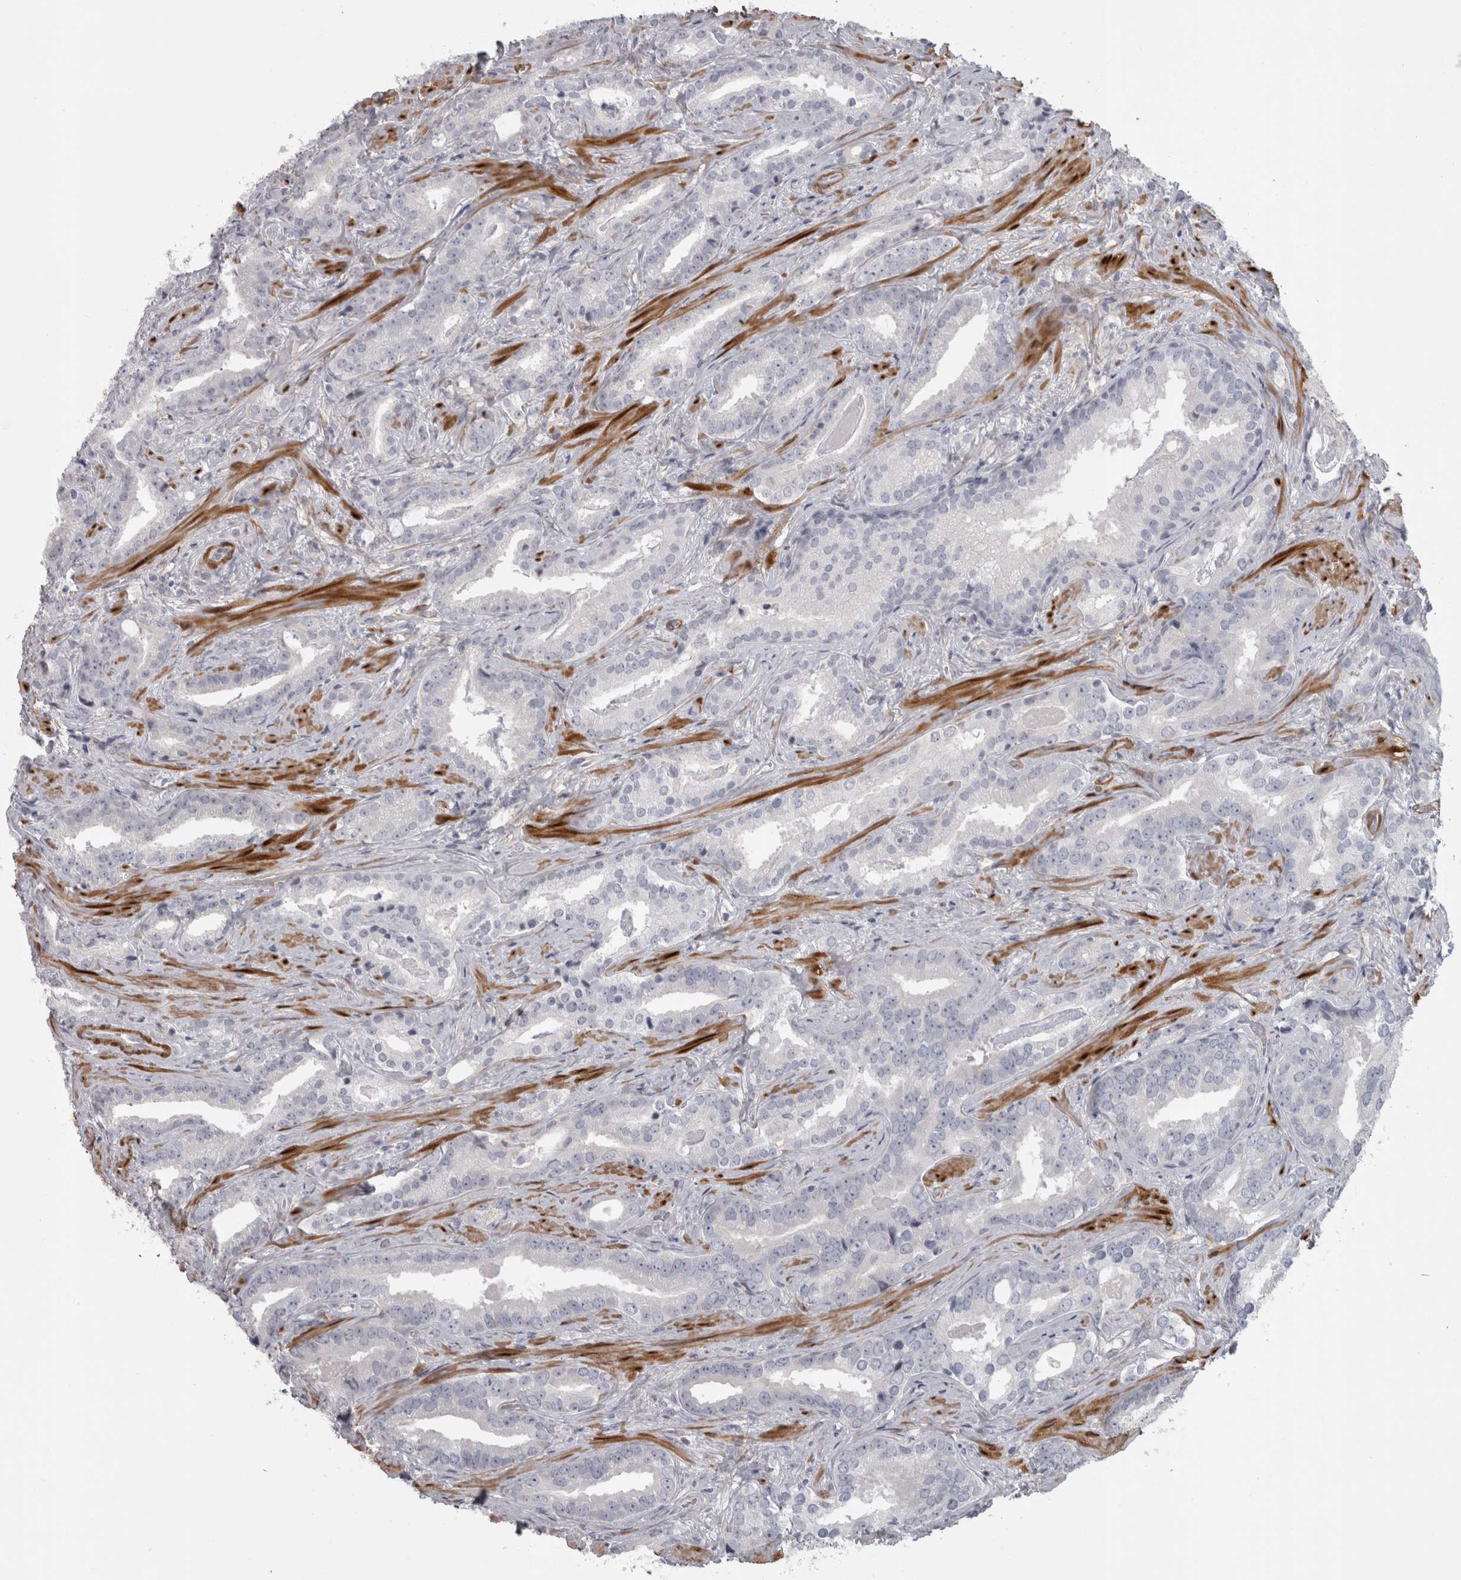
{"staining": {"intensity": "negative", "quantity": "none", "location": "none"}, "tissue": "prostate cancer", "cell_type": "Tumor cells", "image_type": "cancer", "snomed": [{"axis": "morphology", "description": "Adenocarcinoma, Low grade"}, {"axis": "topography", "description": "Prostate"}], "caption": "Tumor cells show no significant protein staining in prostate cancer (low-grade adenocarcinoma).", "gene": "PPP1R12B", "patient": {"sex": "male", "age": 67}}